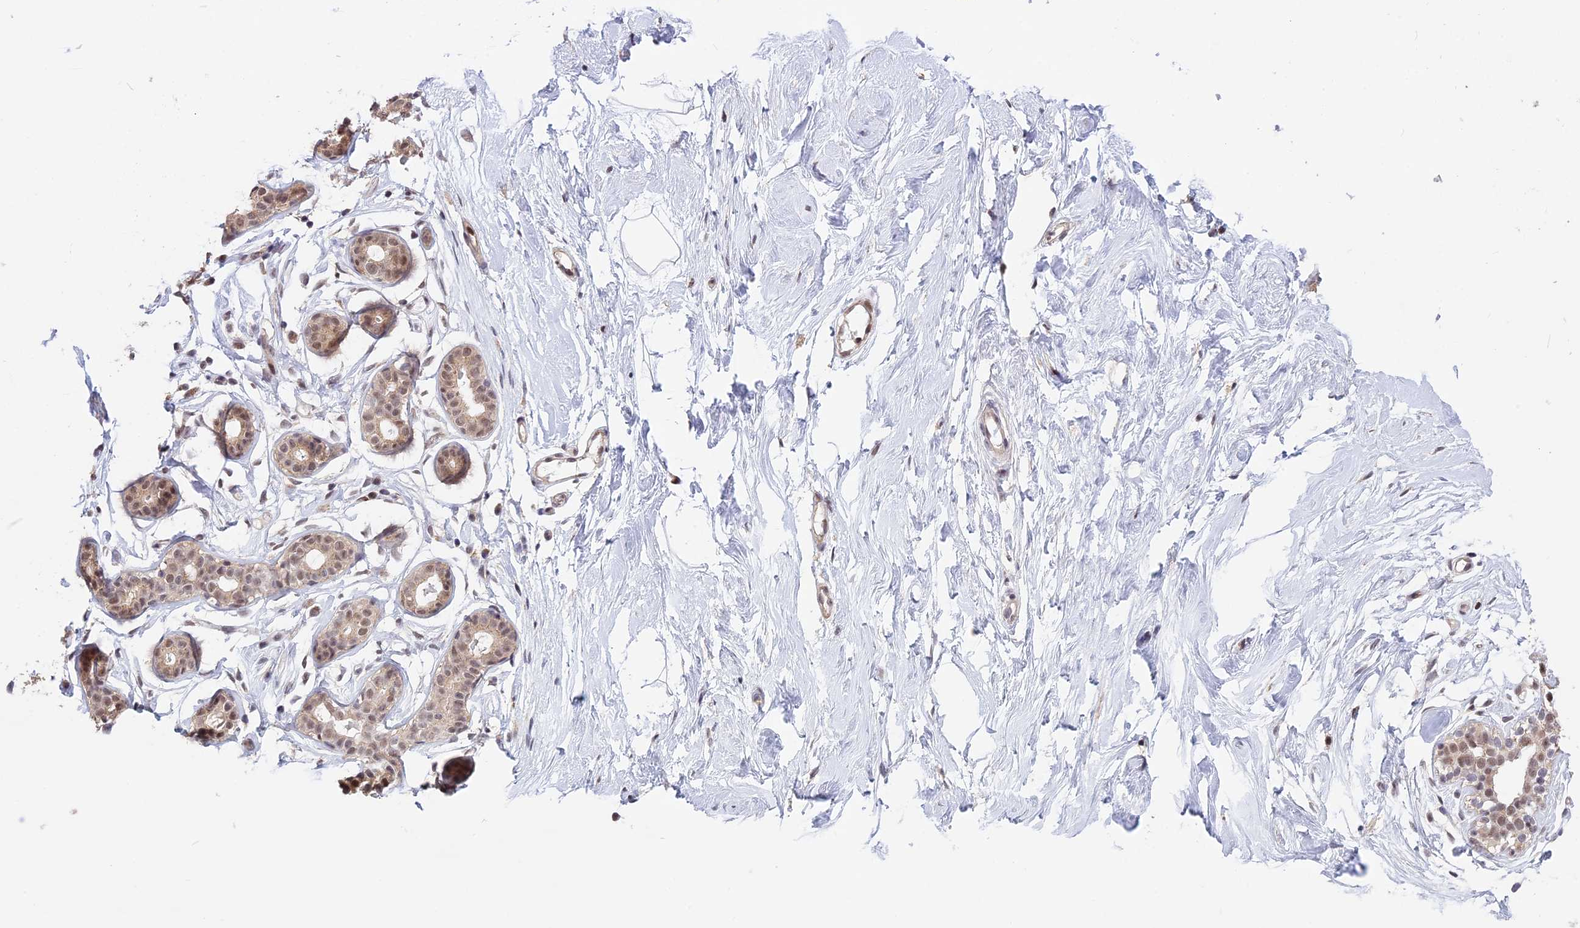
{"staining": {"intensity": "weak", "quantity": ">75%", "location": "cytoplasmic/membranous"}, "tissue": "breast", "cell_type": "Adipocytes", "image_type": "normal", "snomed": [{"axis": "morphology", "description": "Normal tissue, NOS"}, {"axis": "morphology", "description": "Adenoma, NOS"}, {"axis": "topography", "description": "Breast"}], "caption": "IHC photomicrograph of unremarkable breast stained for a protein (brown), which exhibits low levels of weak cytoplasmic/membranous staining in about >75% of adipocytes.", "gene": "POLR2C", "patient": {"sex": "female", "age": 23}}